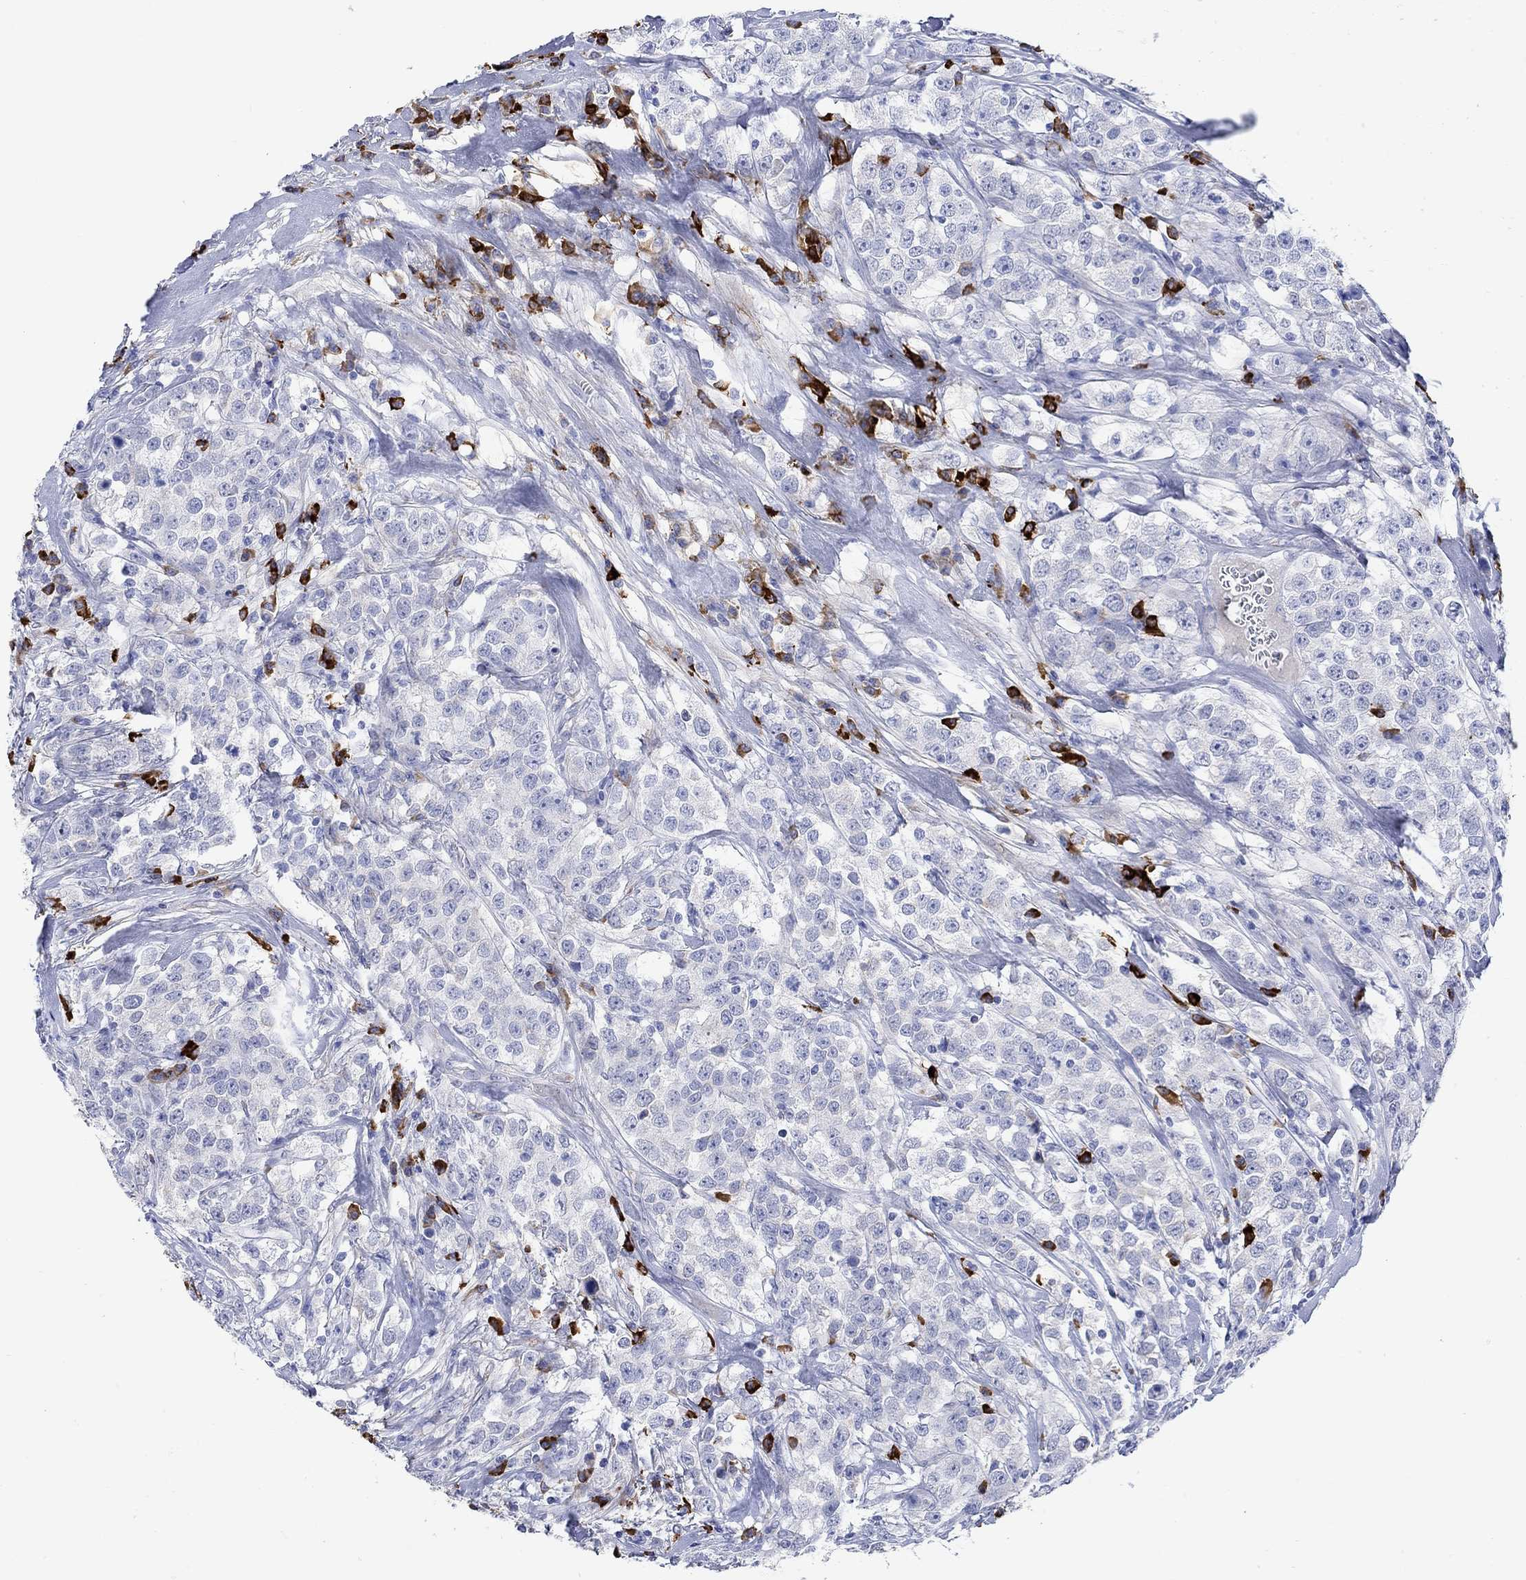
{"staining": {"intensity": "negative", "quantity": "none", "location": "none"}, "tissue": "testis cancer", "cell_type": "Tumor cells", "image_type": "cancer", "snomed": [{"axis": "morphology", "description": "Seminoma, NOS"}, {"axis": "topography", "description": "Testis"}], "caption": "The image demonstrates no staining of tumor cells in testis seminoma. (Brightfield microscopy of DAB (3,3'-diaminobenzidine) IHC at high magnification).", "gene": "P2RY6", "patient": {"sex": "male", "age": 59}}